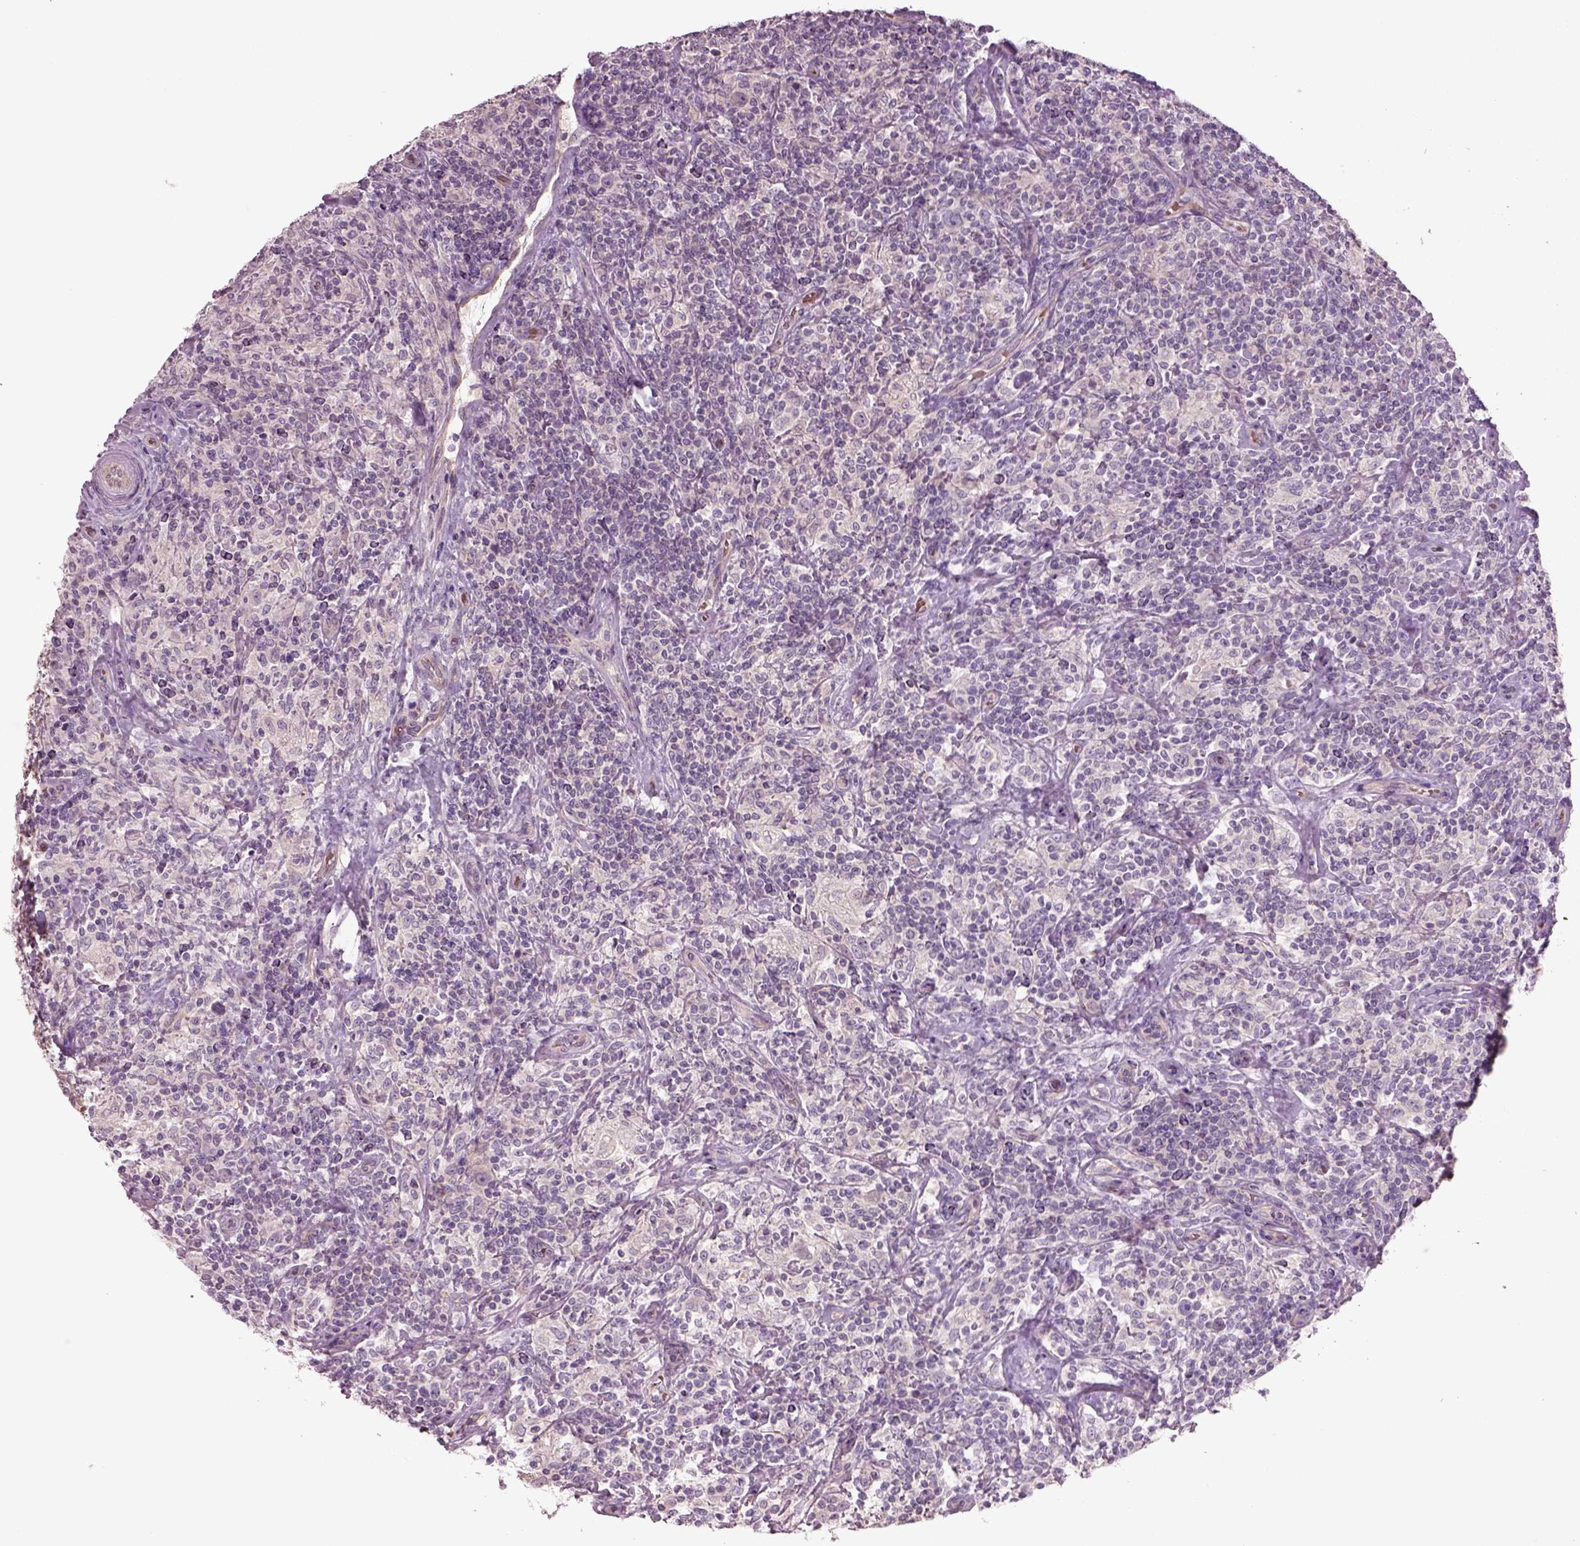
{"staining": {"intensity": "negative", "quantity": "none", "location": "none"}, "tissue": "lymphoma", "cell_type": "Tumor cells", "image_type": "cancer", "snomed": [{"axis": "morphology", "description": "Hodgkin's disease, NOS"}, {"axis": "topography", "description": "Lymph node"}], "caption": "Immunohistochemistry histopathology image of human Hodgkin's disease stained for a protein (brown), which reveals no positivity in tumor cells. (Immunohistochemistry, brightfield microscopy, high magnification).", "gene": "DUOXA2", "patient": {"sex": "male", "age": 70}}